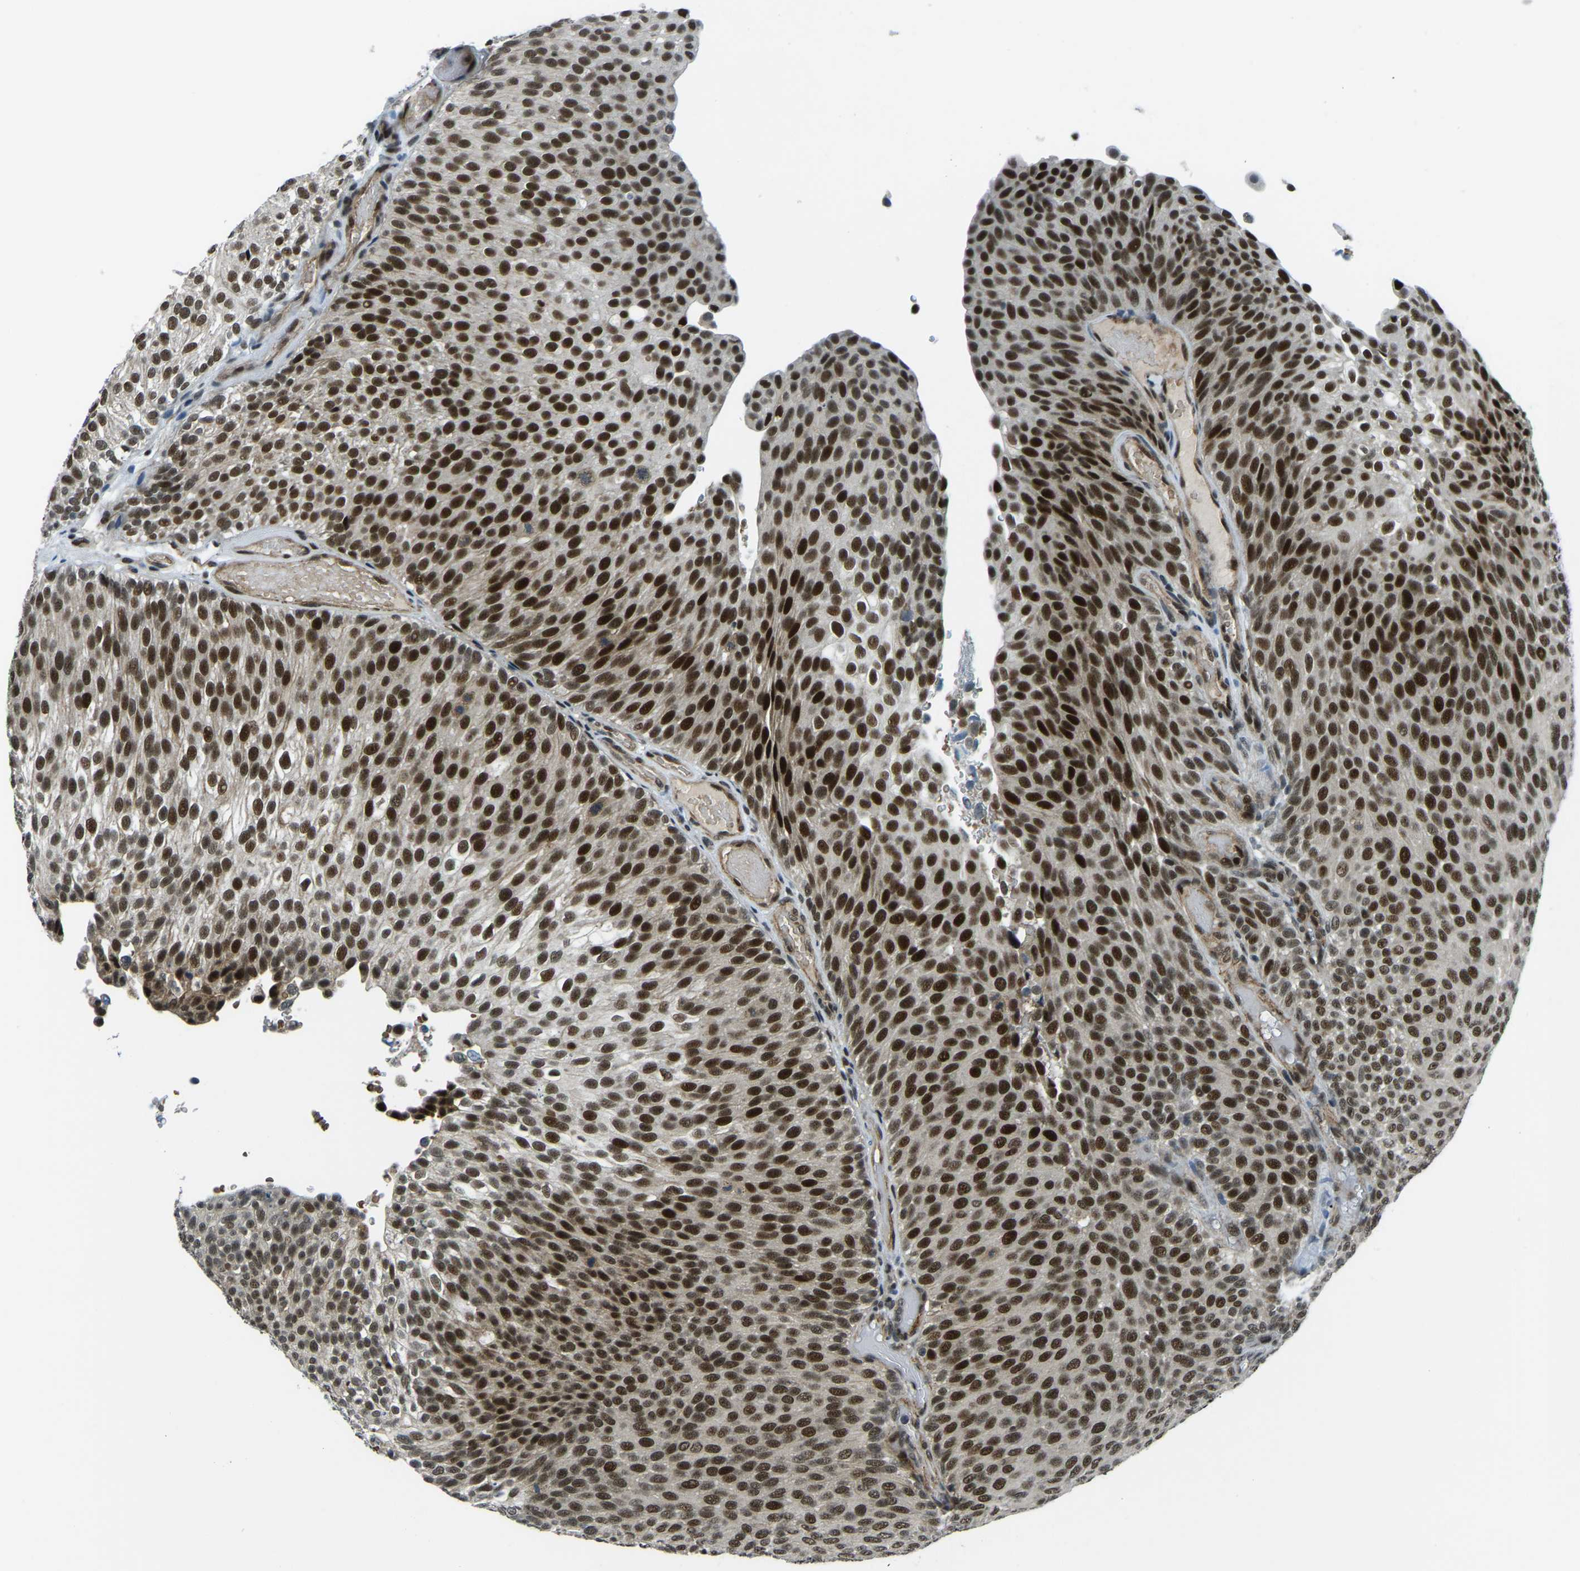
{"staining": {"intensity": "strong", "quantity": ">75%", "location": "nuclear"}, "tissue": "urothelial cancer", "cell_type": "Tumor cells", "image_type": "cancer", "snomed": [{"axis": "morphology", "description": "Urothelial carcinoma, Low grade"}, {"axis": "topography", "description": "Urinary bladder"}], "caption": "There is high levels of strong nuclear expression in tumor cells of urothelial carcinoma (low-grade), as demonstrated by immunohistochemical staining (brown color).", "gene": "PRCC", "patient": {"sex": "male", "age": 78}}